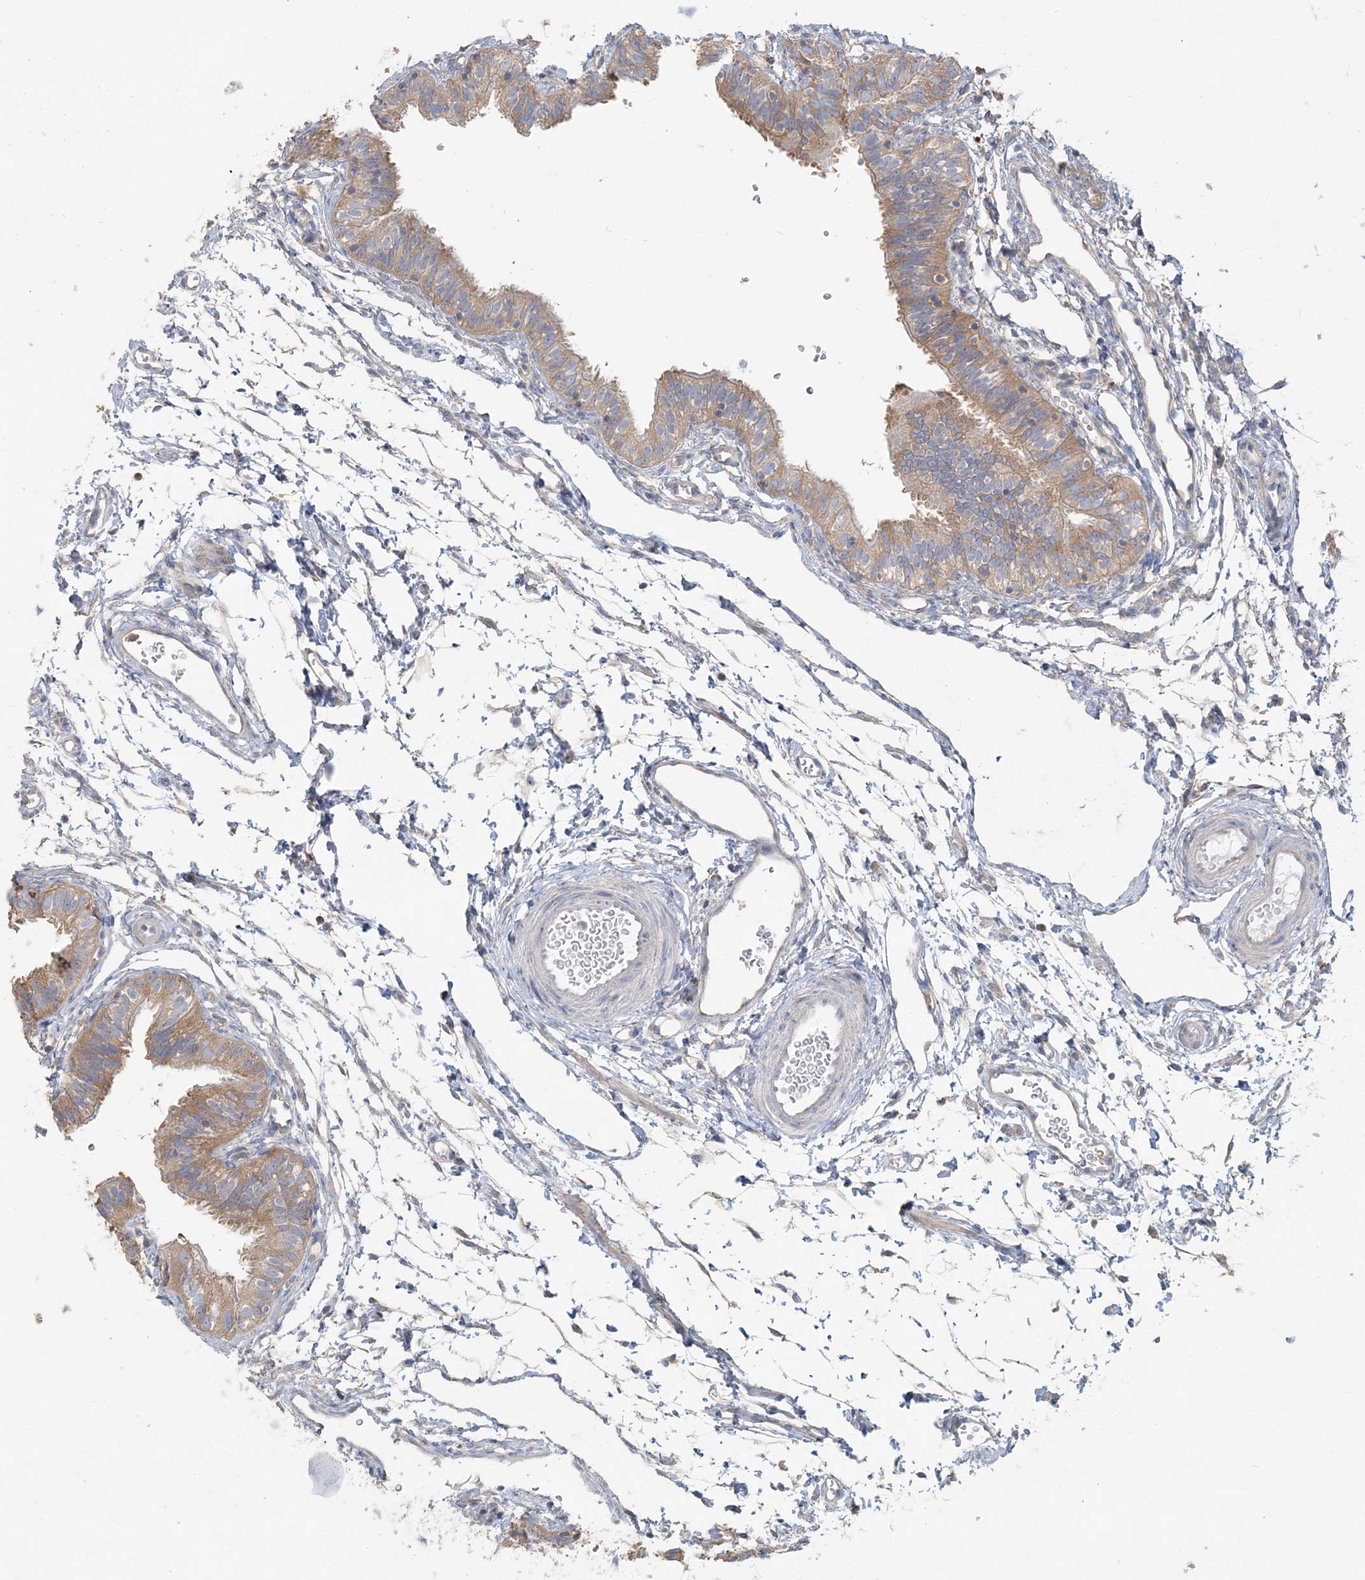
{"staining": {"intensity": "moderate", "quantity": "25%-75%", "location": "cytoplasmic/membranous"}, "tissue": "fallopian tube", "cell_type": "Glandular cells", "image_type": "normal", "snomed": [{"axis": "morphology", "description": "Normal tissue, NOS"}, {"axis": "topography", "description": "Fallopian tube"}], "caption": "The immunohistochemical stain labels moderate cytoplasmic/membranous positivity in glandular cells of normal fallopian tube.", "gene": "TBC1D5", "patient": {"sex": "female", "age": 35}}